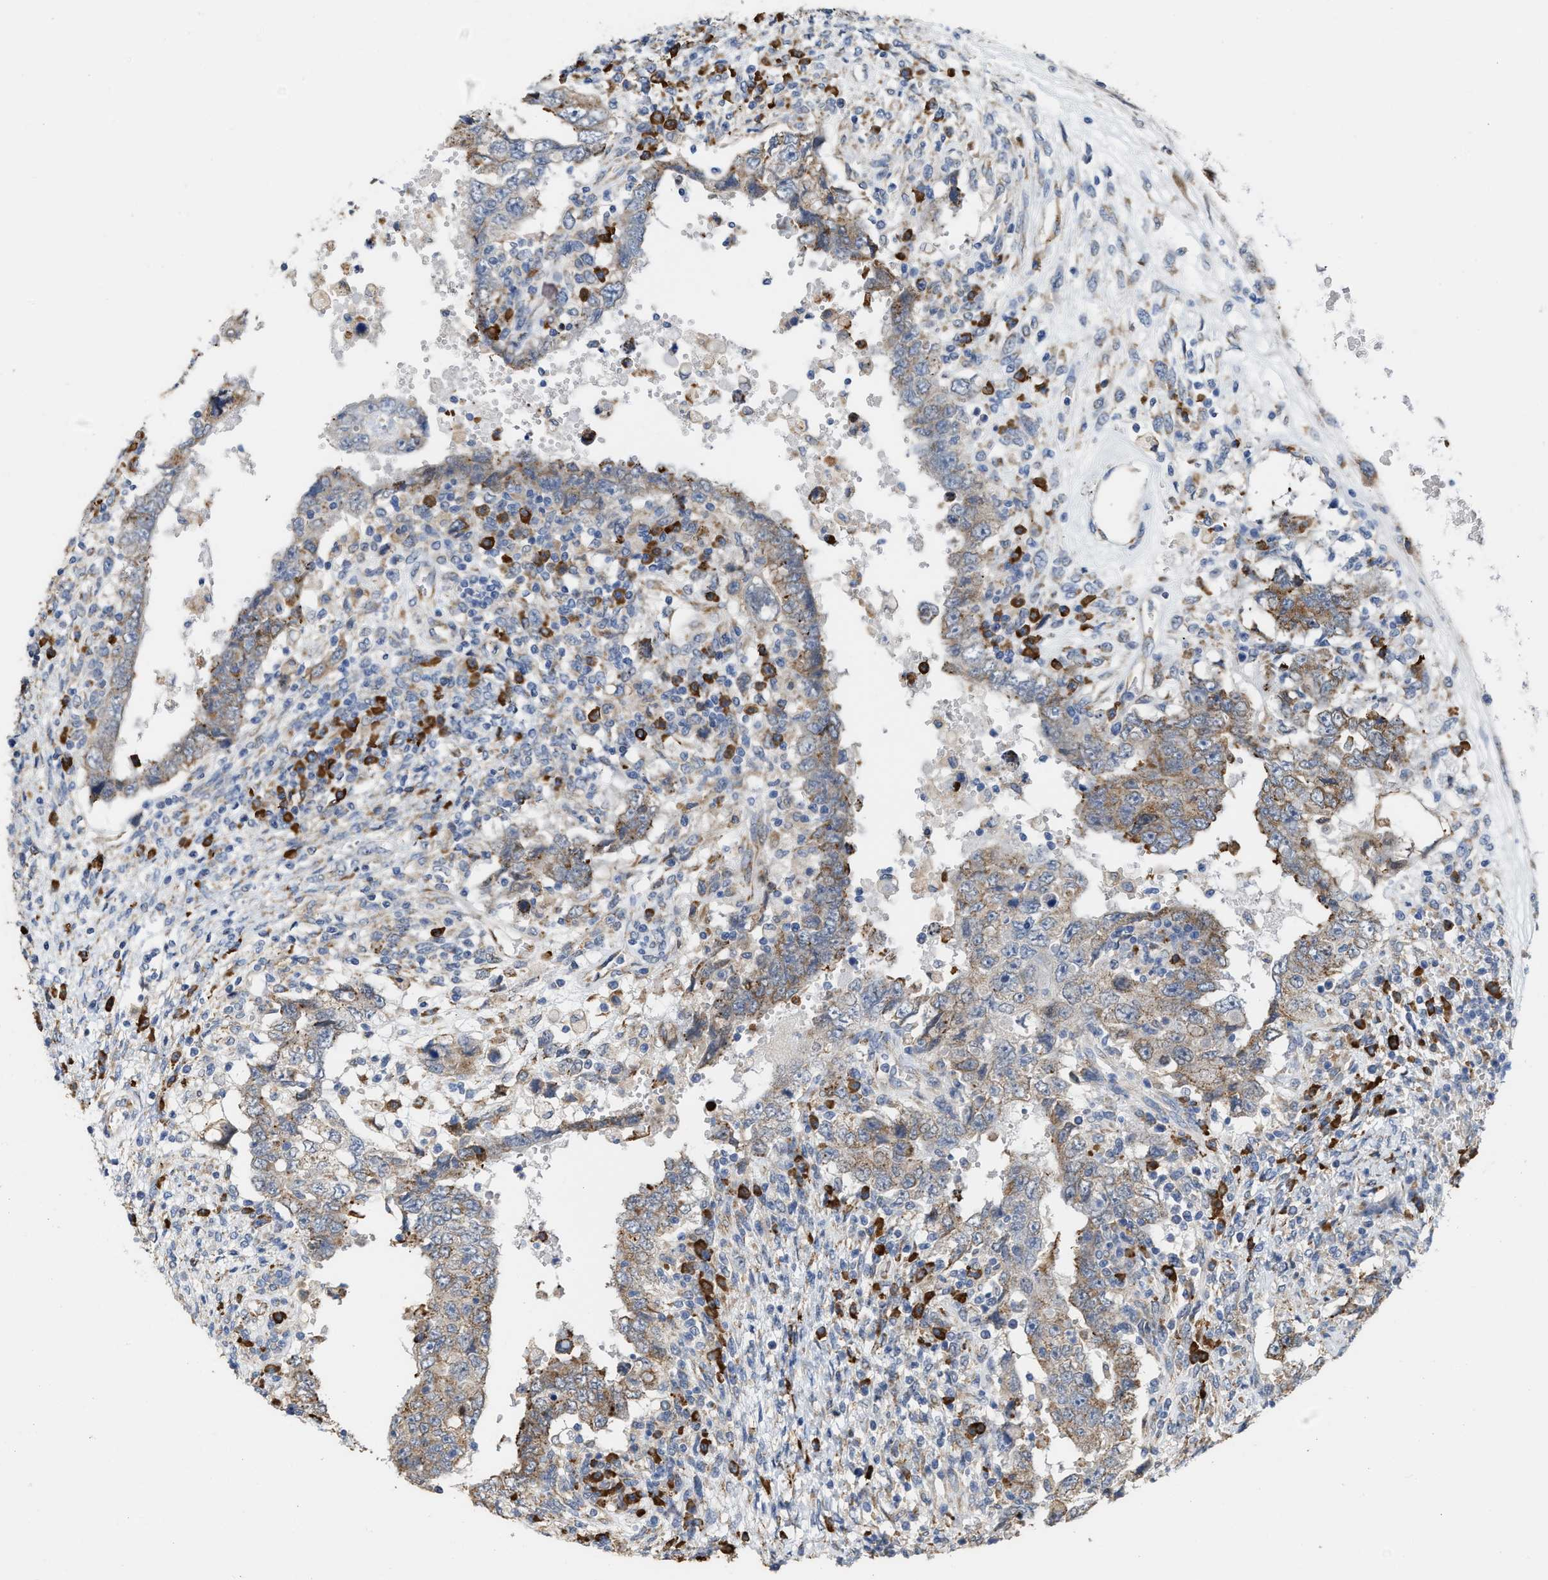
{"staining": {"intensity": "weak", "quantity": "25%-75%", "location": "cytoplasmic/membranous"}, "tissue": "testis cancer", "cell_type": "Tumor cells", "image_type": "cancer", "snomed": [{"axis": "morphology", "description": "Carcinoma, Embryonal, NOS"}, {"axis": "topography", "description": "Testis"}], "caption": "An immunohistochemistry (IHC) histopathology image of neoplastic tissue is shown. Protein staining in brown highlights weak cytoplasmic/membranous positivity in testis cancer (embryonal carcinoma) within tumor cells.", "gene": "RYR2", "patient": {"sex": "male", "age": 26}}